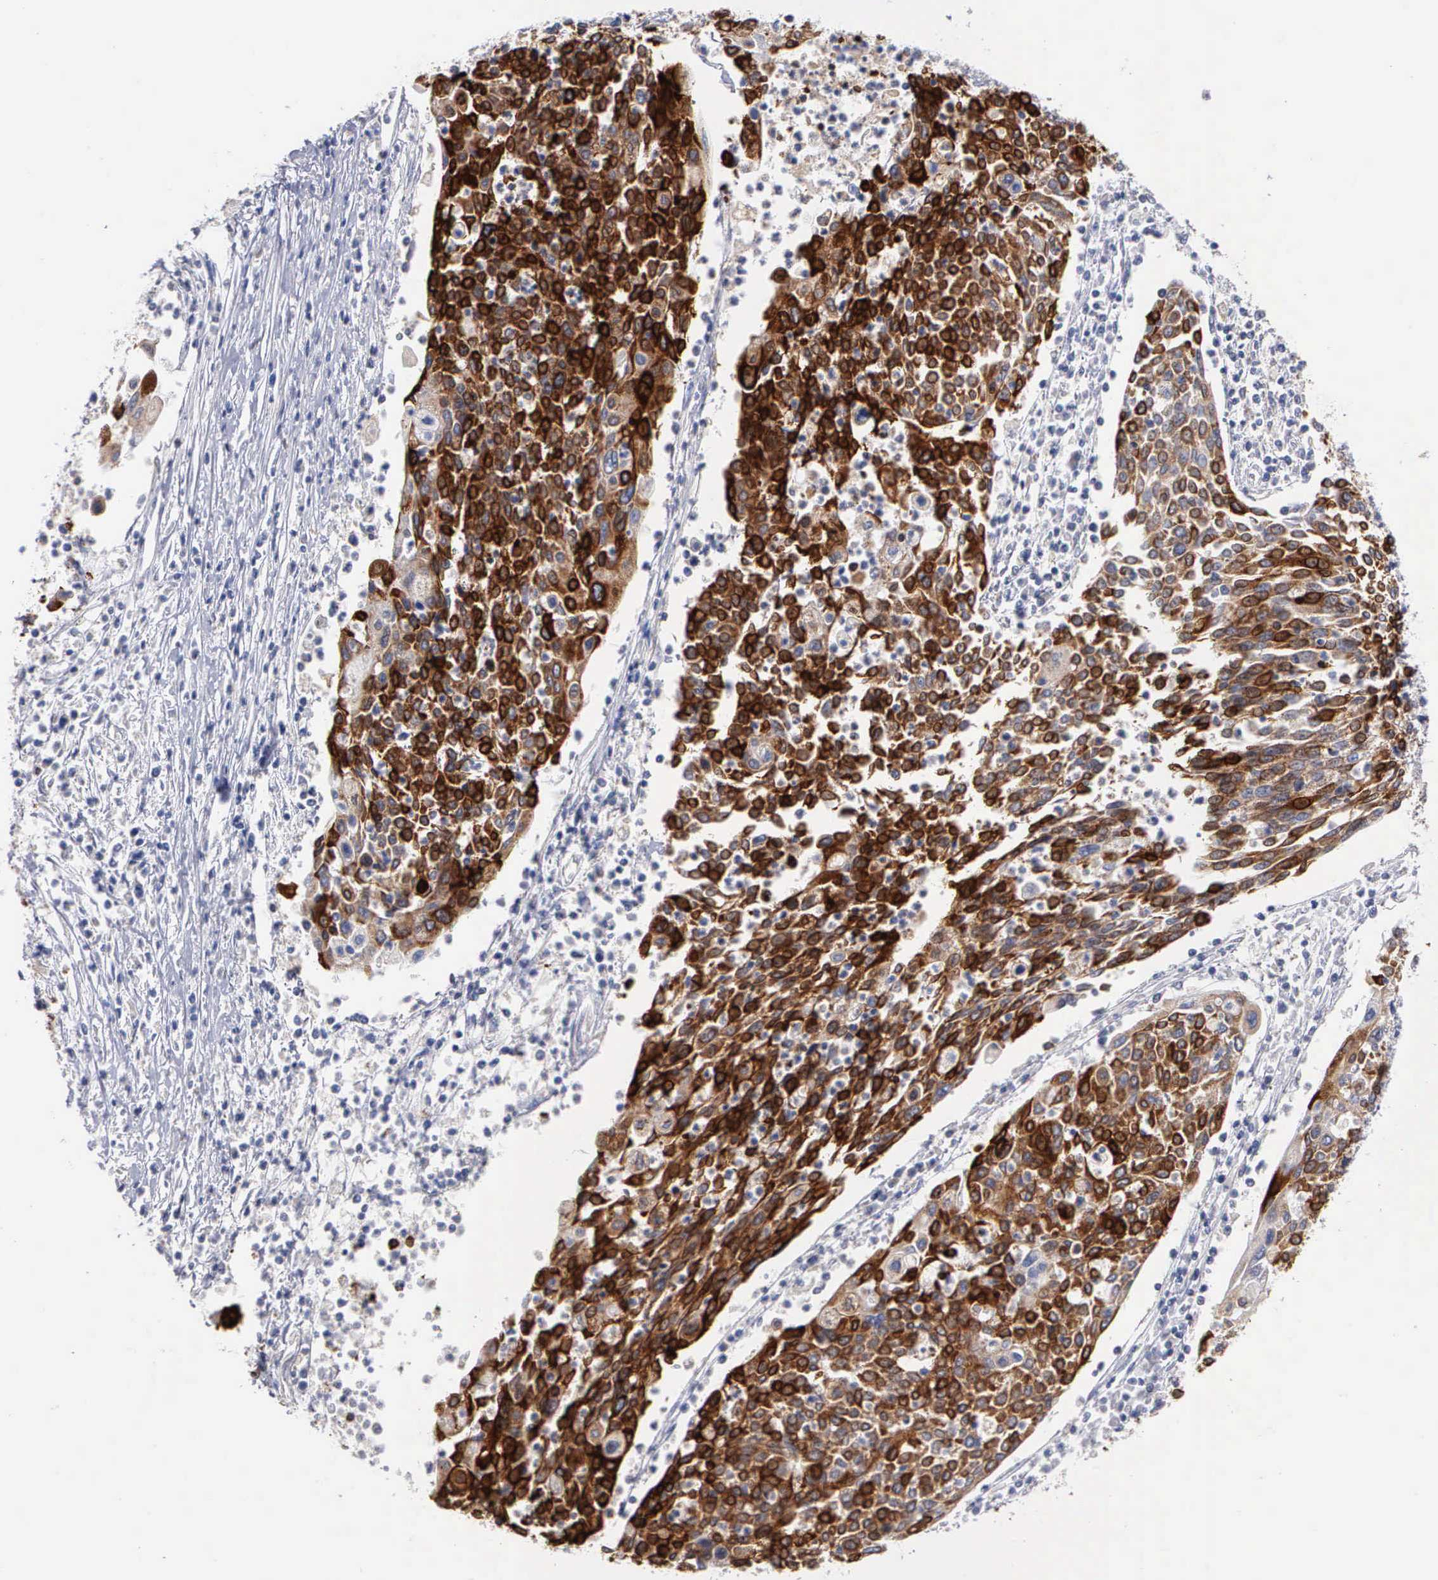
{"staining": {"intensity": "strong", "quantity": ">75%", "location": "cytoplasmic/membranous"}, "tissue": "cervical cancer", "cell_type": "Tumor cells", "image_type": "cancer", "snomed": [{"axis": "morphology", "description": "Squamous cell carcinoma, NOS"}, {"axis": "topography", "description": "Cervix"}], "caption": "Brown immunohistochemical staining in cervical squamous cell carcinoma exhibits strong cytoplasmic/membranous positivity in approximately >75% of tumor cells.", "gene": "PTGS2", "patient": {"sex": "female", "age": 40}}